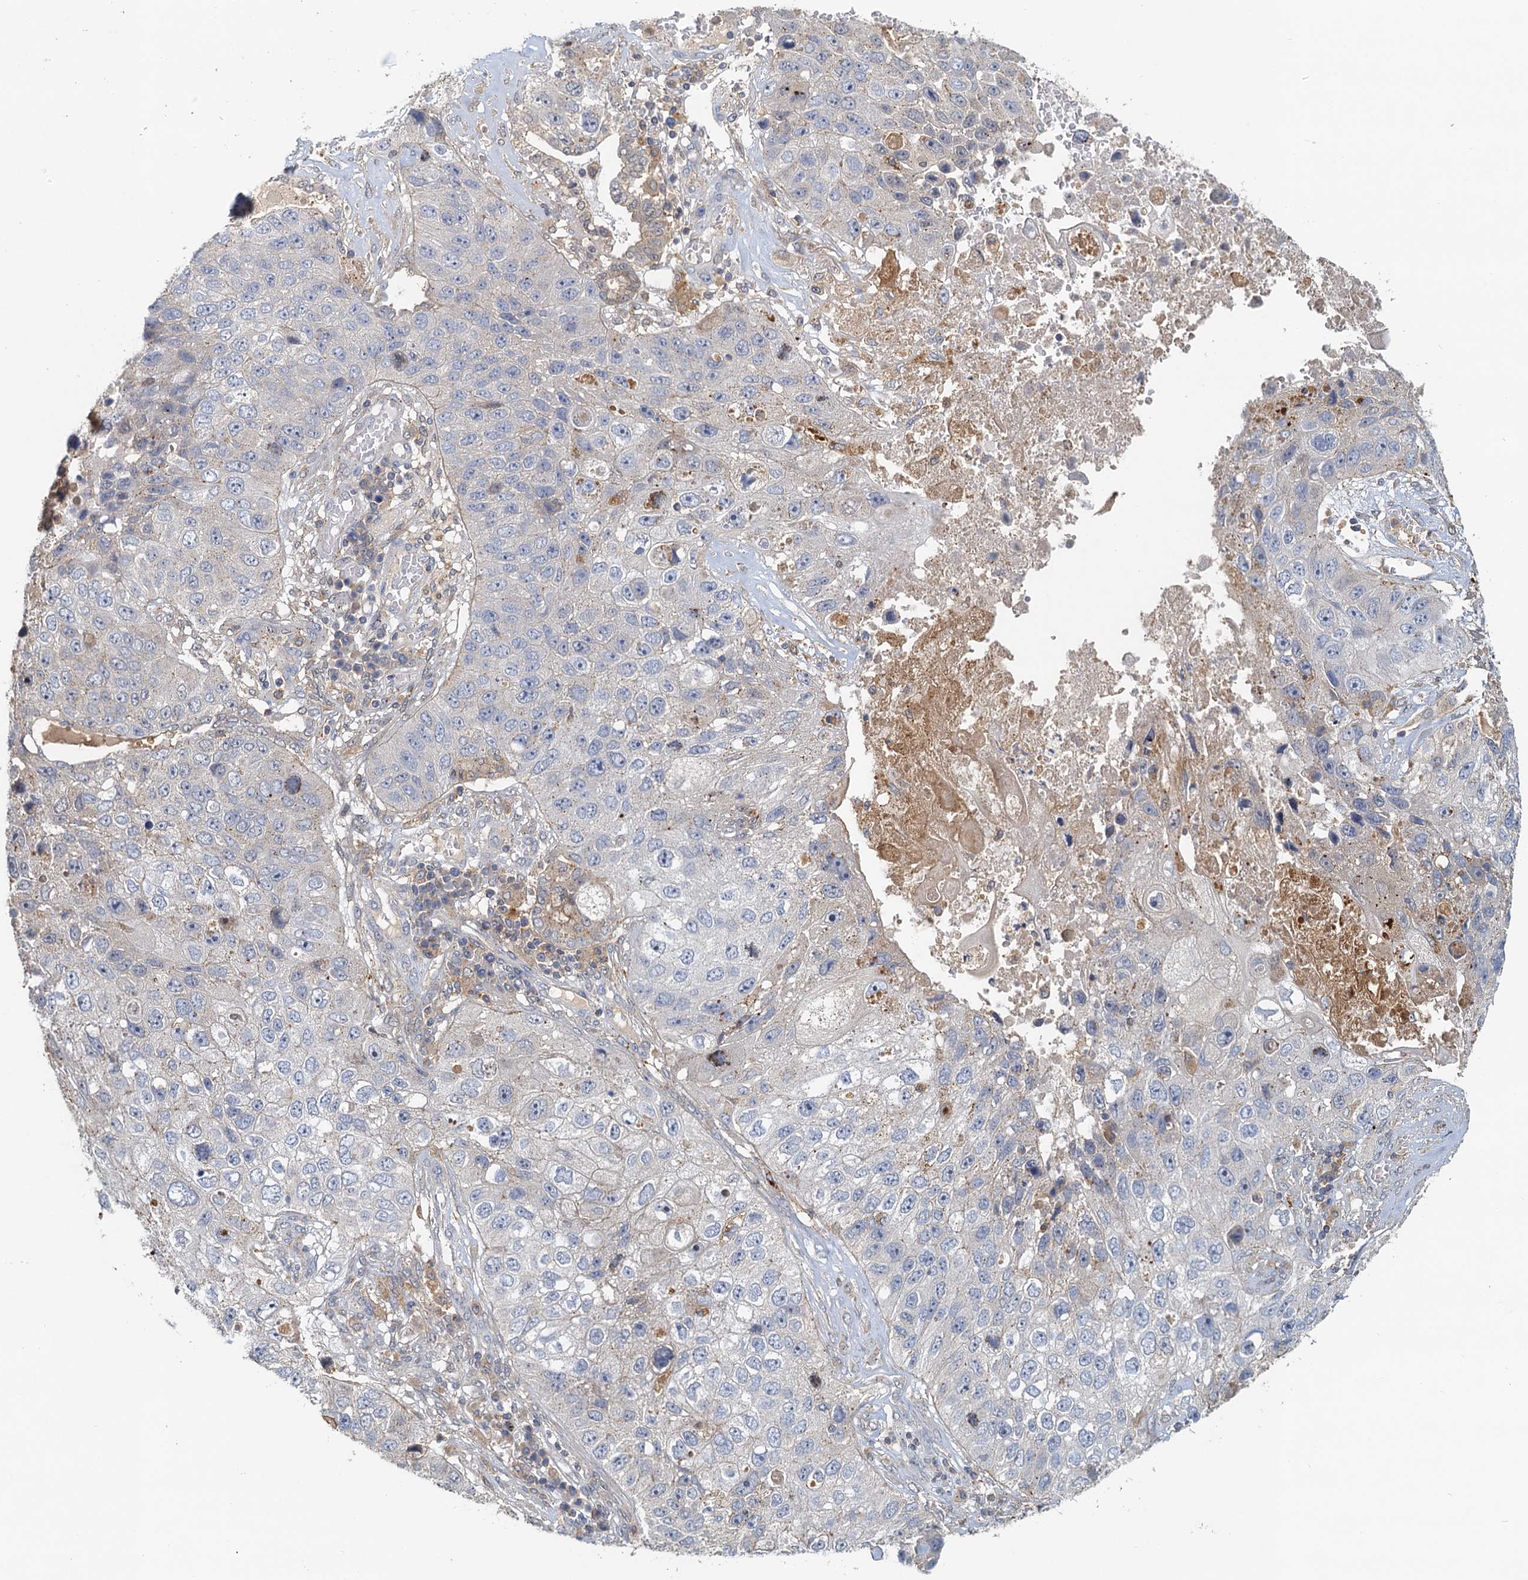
{"staining": {"intensity": "negative", "quantity": "none", "location": "none"}, "tissue": "lung cancer", "cell_type": "Tumor cells", "image_type": "cancer", "snomed": [{"axis": "morphology", "description": "Squamous cell carcinoma, NOS"}, {"axis": "topography", "description": "Lung"}], "caption": "Immunohistochemistry micrograph of lung squamous cell carcinoma stained for a protein (brown), which demonstrates no positivity in tumor cells.", "gene": "TOLLIP", "patient": {"sex": "male", "age": 61}}